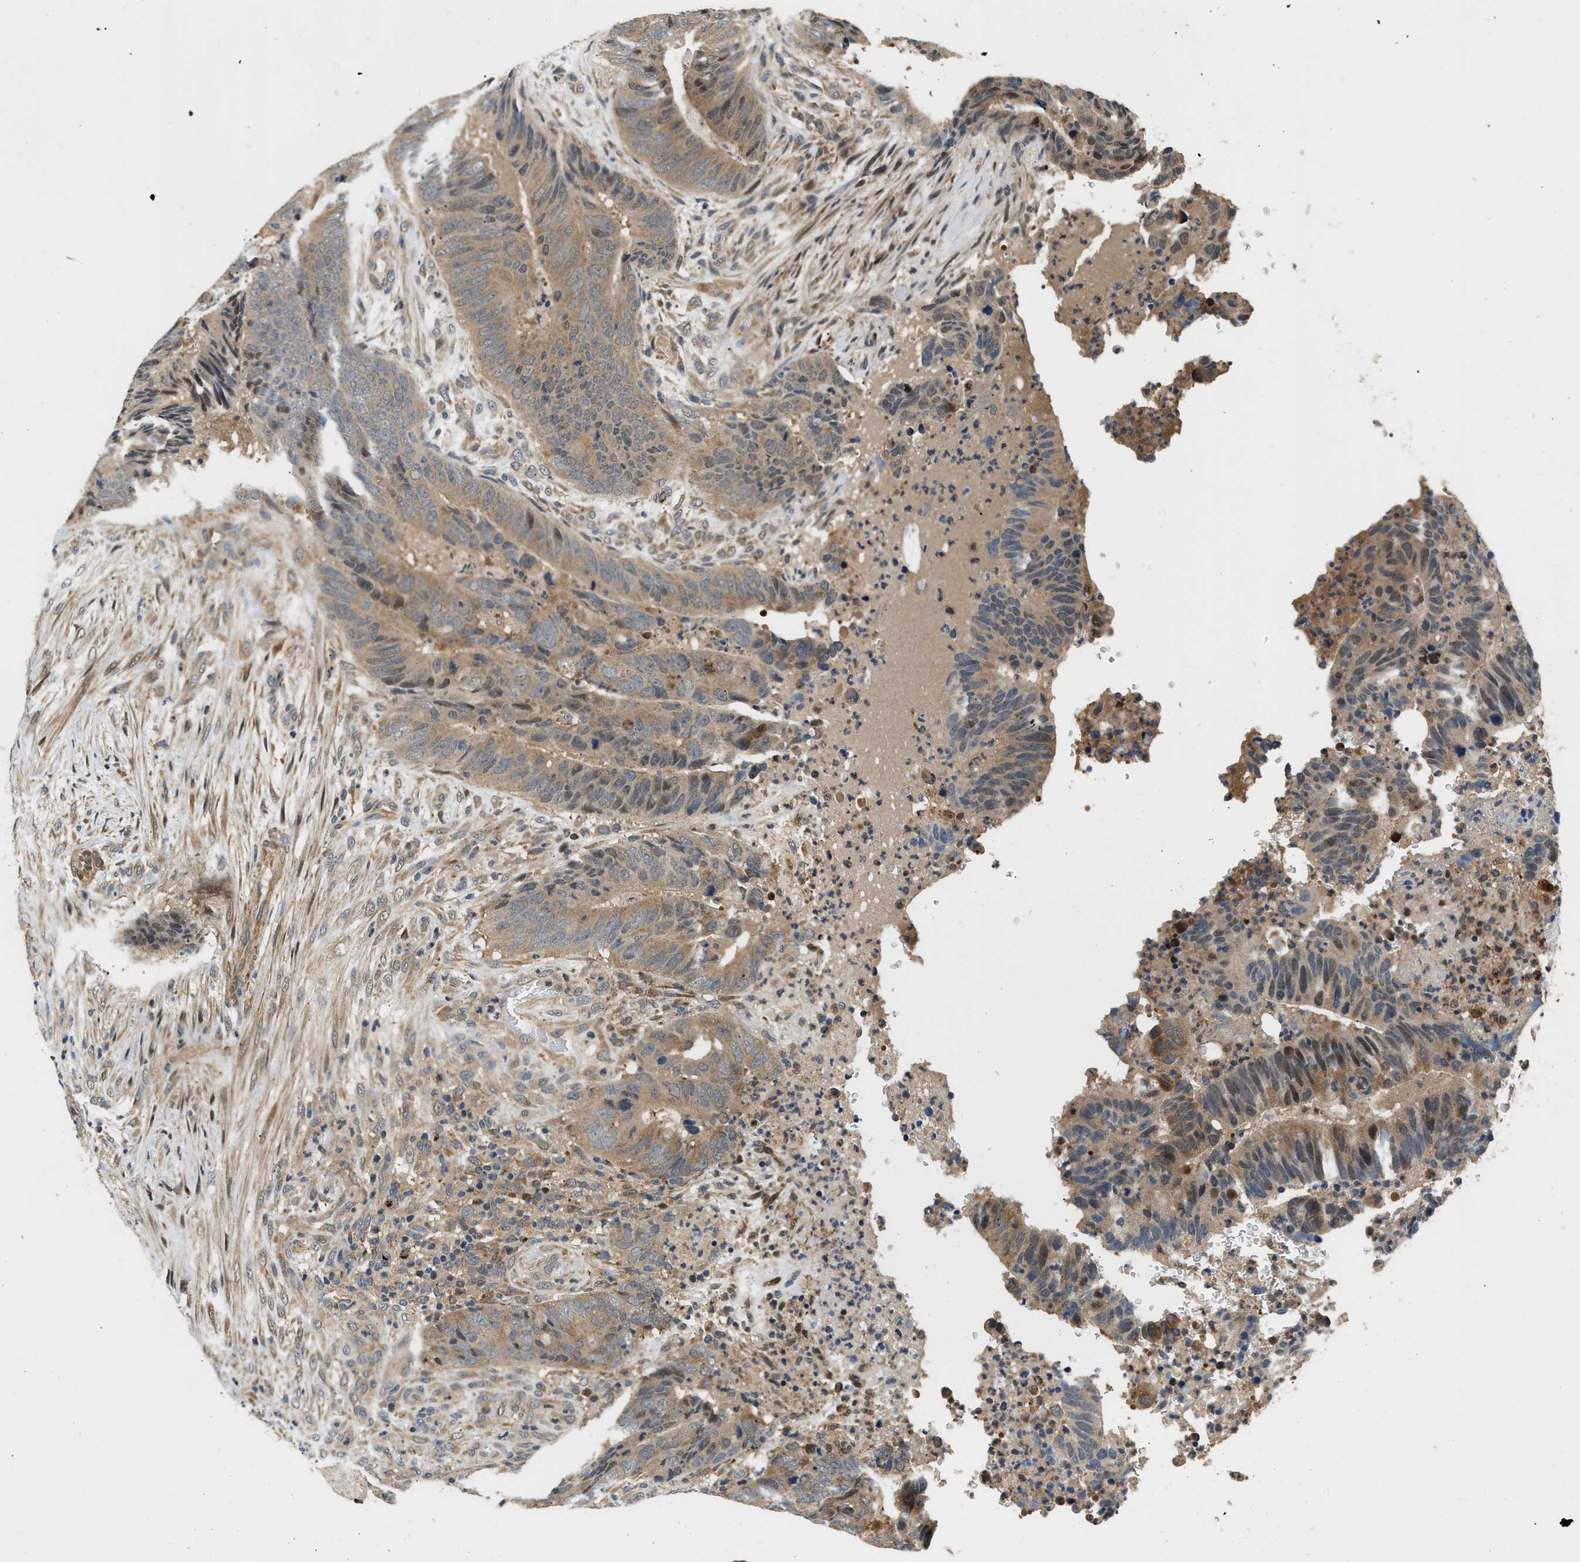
{"staining": {"intensity": "moderate", "quantity": ">75%", "location": "cytoplasmic/membranous"}, "tissue": "colorectal cancer", "cell_type": "Tumor cells", "image_type": "cancer", "snomed": [{"axis": "morphology", "description": "Adenocarcinoma, NOS"}, {"axis": "topography", "description": "Colon"}], "caption": "Adenocarcinoma (colorectal) stained for a protein (brown) exhibits moderate cytoplasmic/membranous positive staining in approximately >75% of tumor cells.", "gene": "LARP6", "patient": {"sex": "male", "age": 56}}